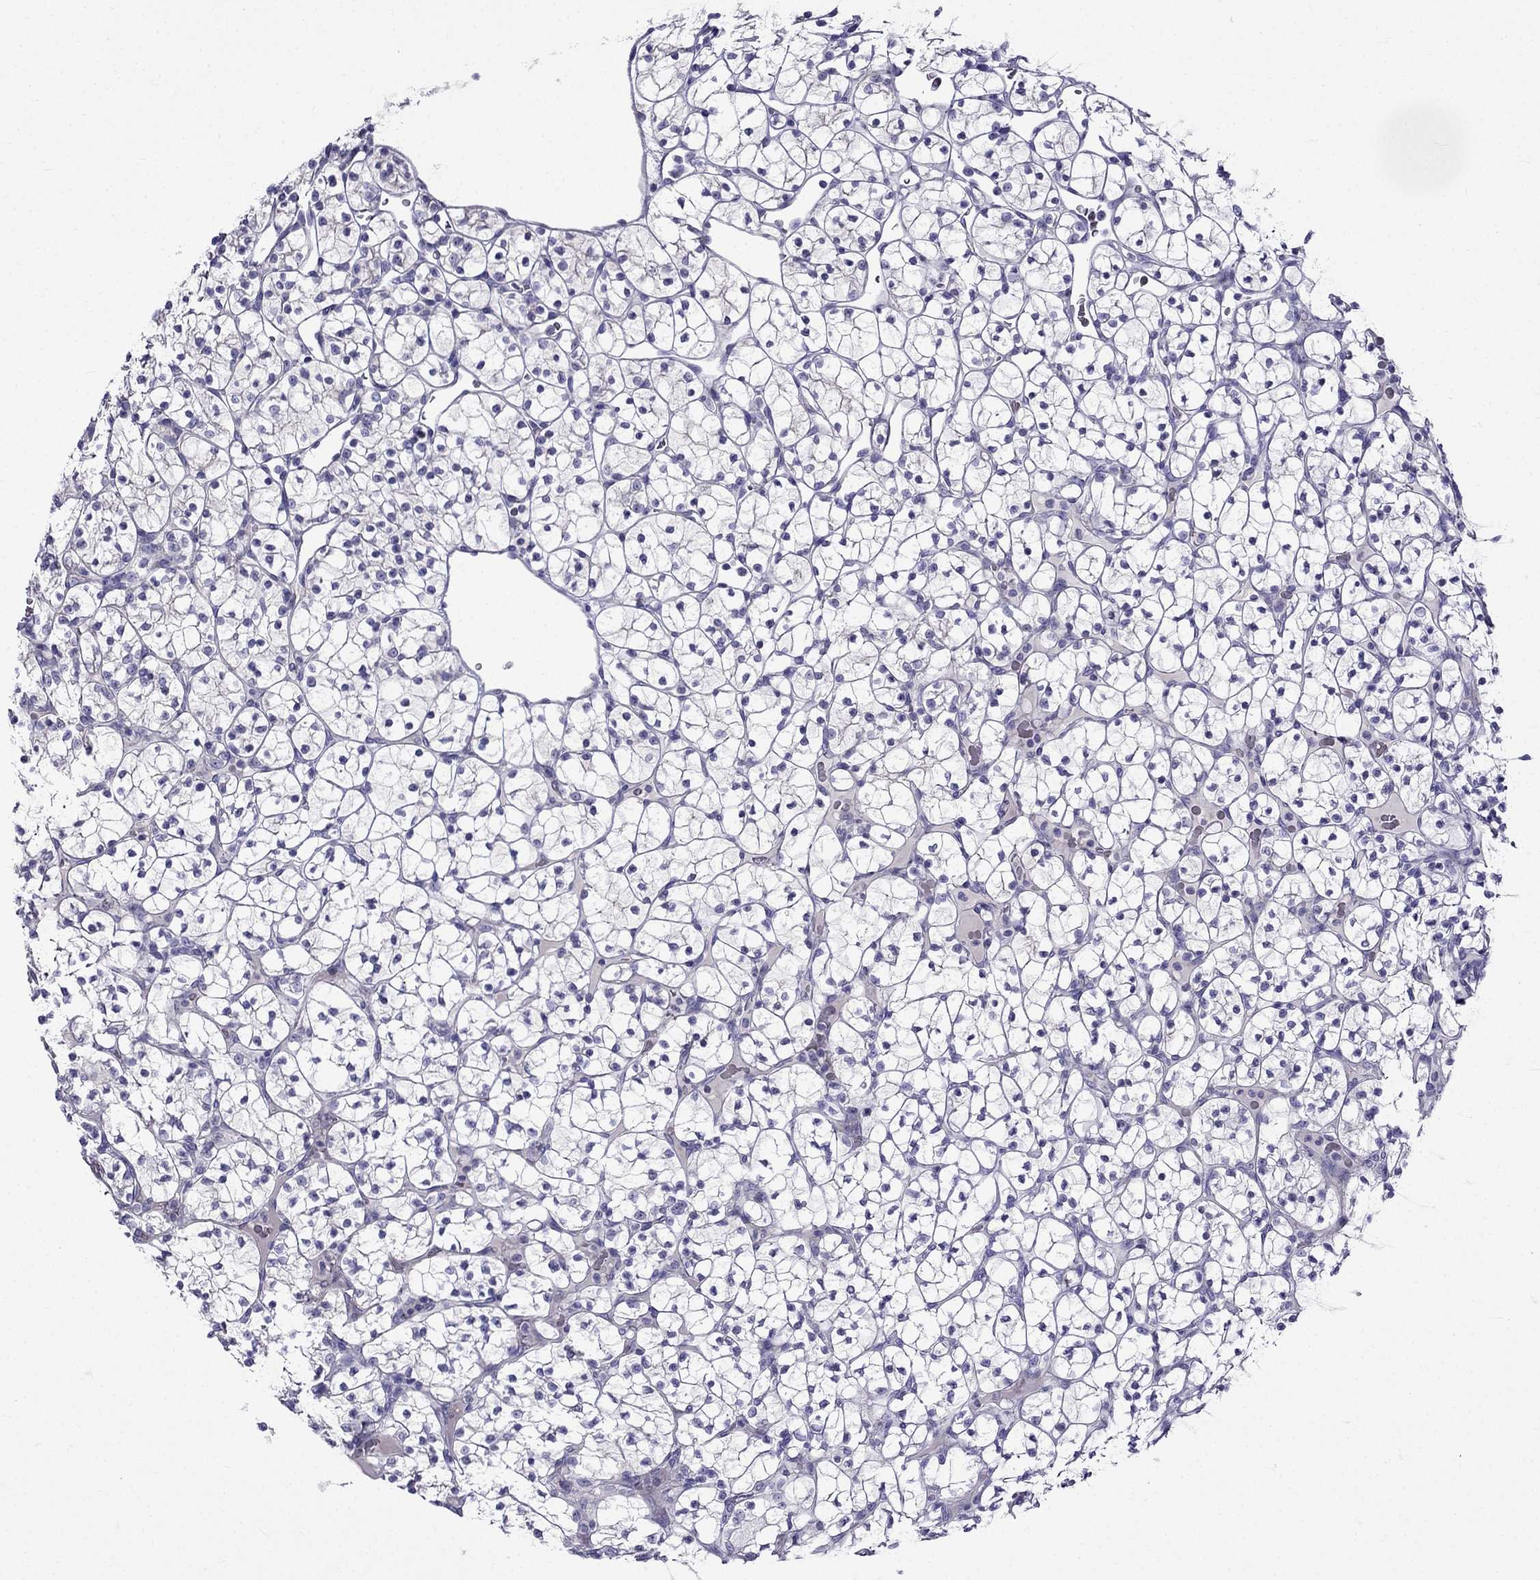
{"staining": {"intensity": "negative", "quantity": "none", "location": "none"}, "tissue": "renal cancer", "cell_type": "Tumor cells", "image_type": "cancer", "snomed": [{"axis": "morphology", "description": "Adenocarcinoma, NOS"}, {"axis": "topography", "description": "Kidney"}], "caption": "DAB (3,3'-diaminobenzidine) immunohistochemical staining of adenocarcinoma (renal) reveals no significant positivity in tumor cells.", "gene": "PATE1", "patient": {"sex": "female", "age": 89}}